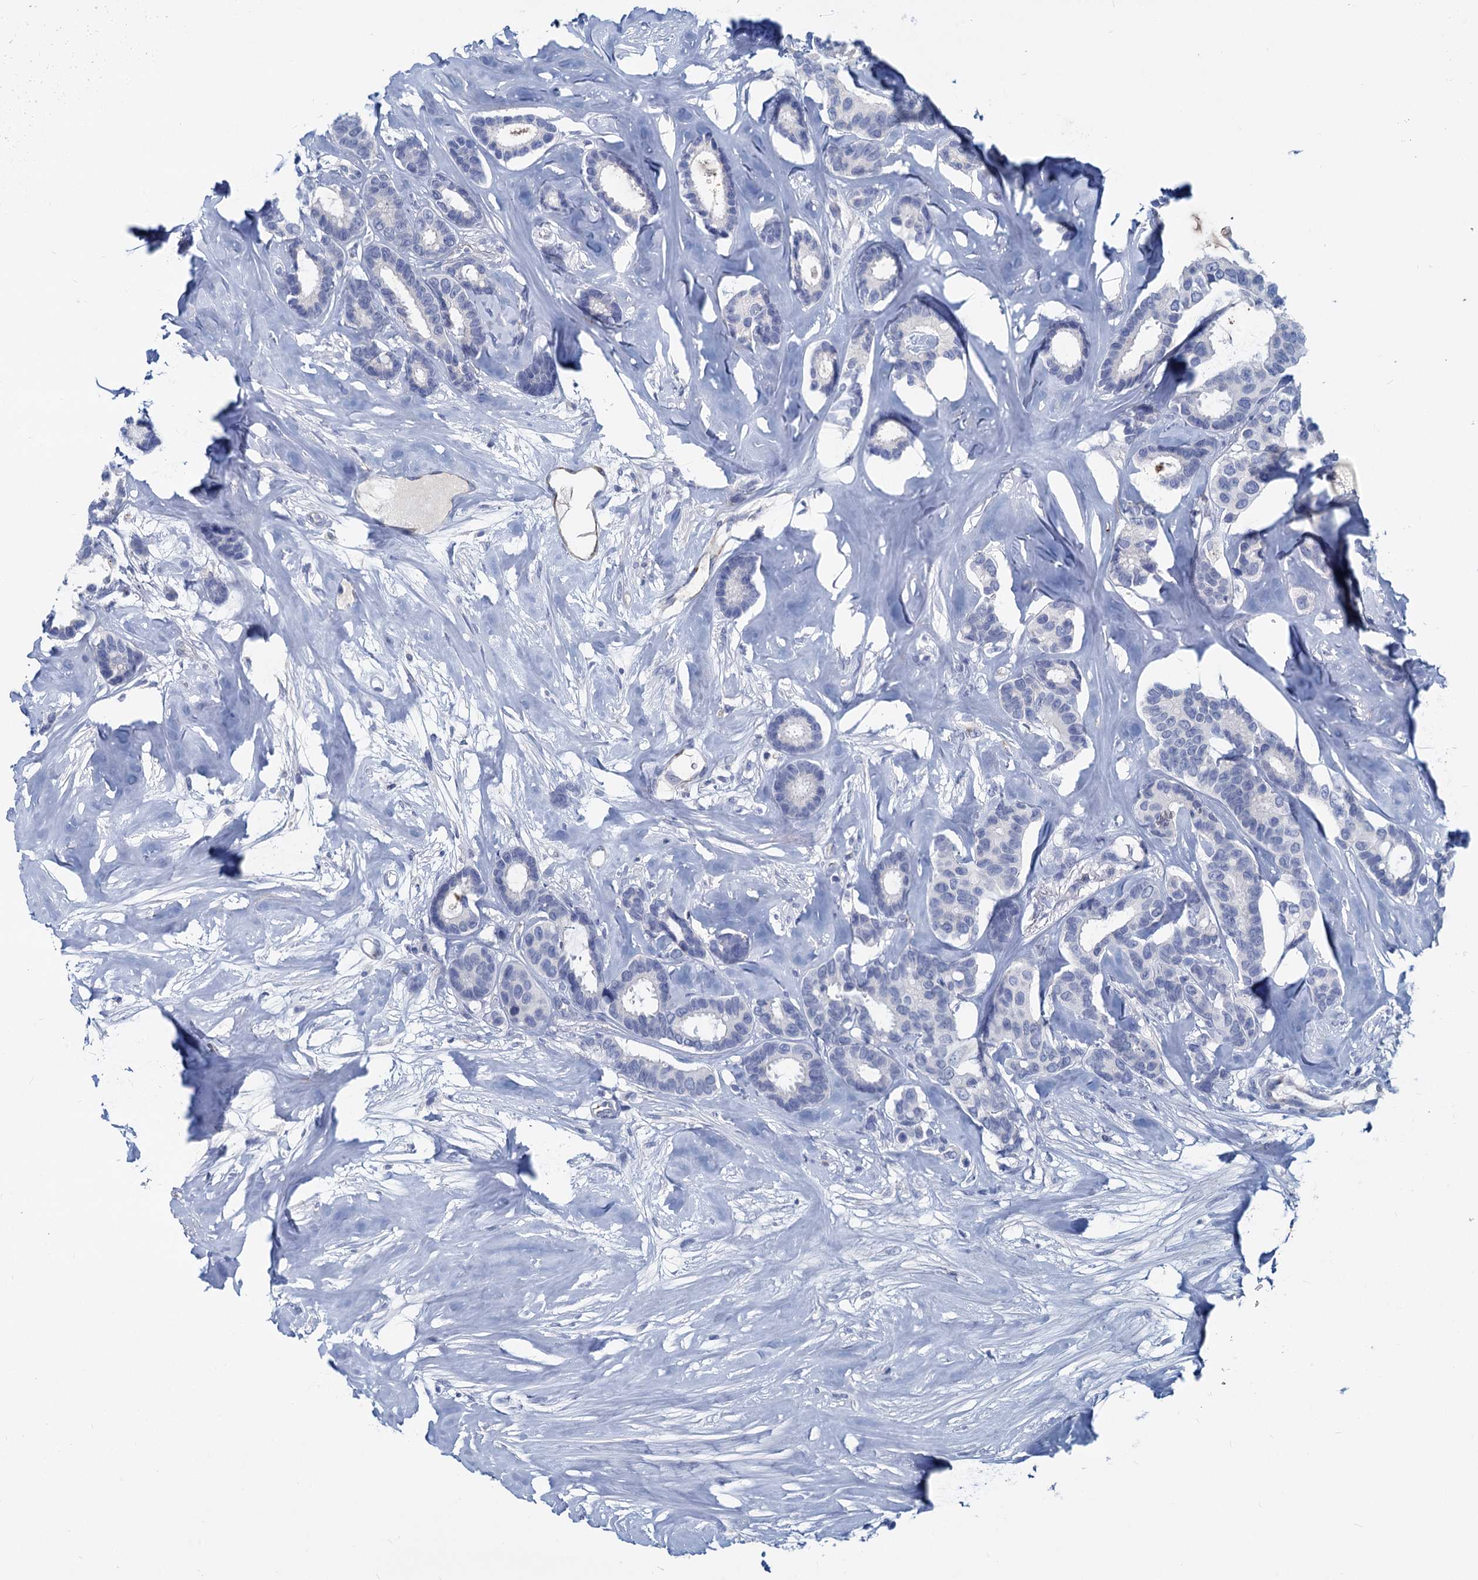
{"staining": {"intensity": "negative", "quantity": "none", "location": "none"}, "tissue": "breast cancer", "cell_type": "Tumor cells", "image_type": "cancer", "snomed": [{"axis": "morphology", "description": "Duct carcinoma"}, {"axis": "topography", "description": "Breast"}], "caption": "Tumor cells show no significant staining in breast cancer. (DAB (3,3'-diaminobenzidine) immunohistochemistry visualized using brightfield microscopy, high magnification).", "gene": "INSC", "patient": {"sex": "female", "age": 87}}